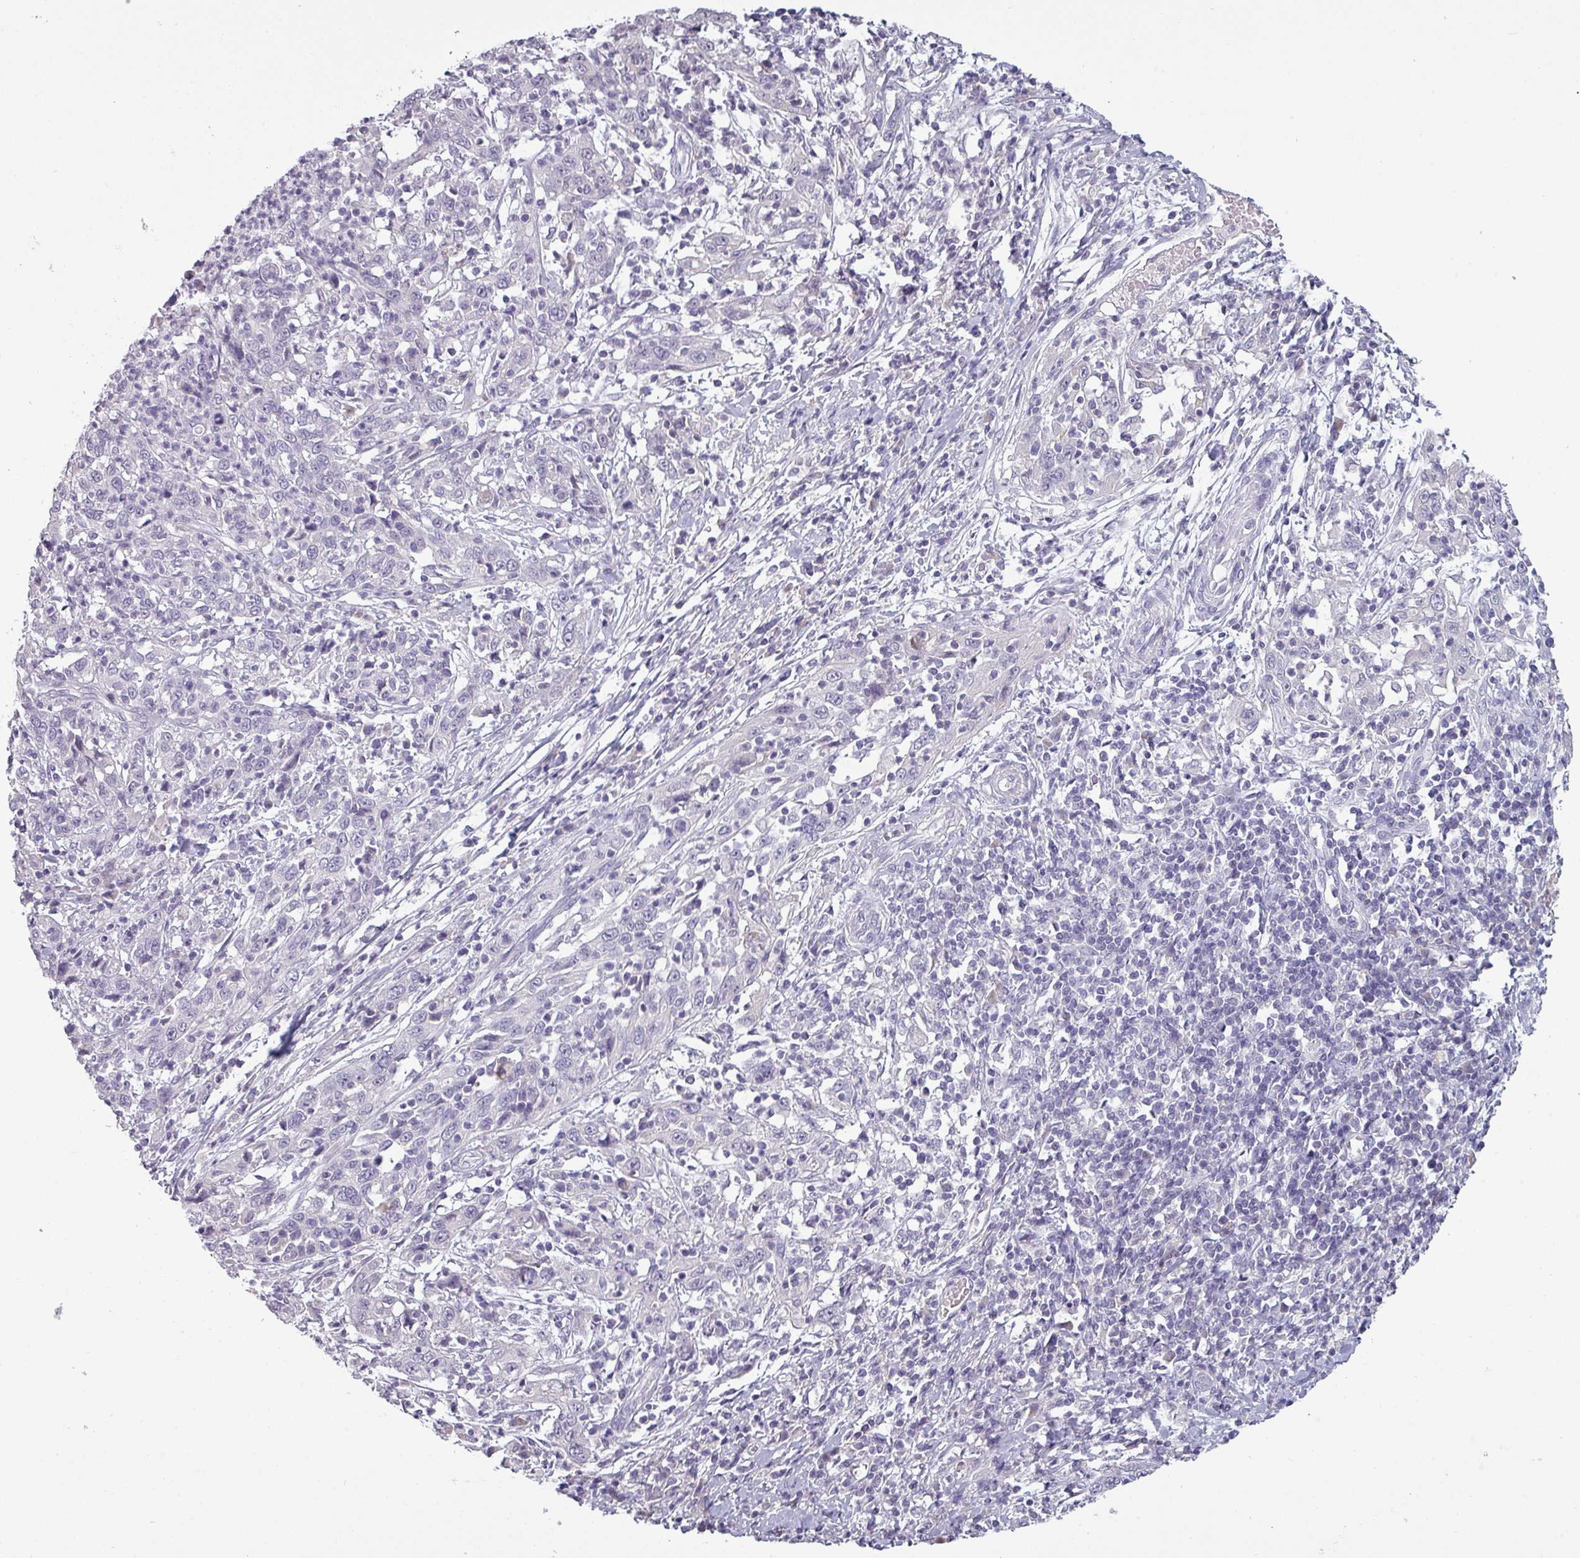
{"staining": {"intensity": "negative", "quantity": "none", "location": "none"}, "tissue": "cervical cancer", "cell_type": "Tumor cells", "image_type": "cancer", "snomed": [{"axis": "morphology", "description": "Squamous cell carcinoma, NOS"}, {"axis": "topography", "description": "Cervix"}], "caption": "Image shows no protein staining in tumor cells of cervical squamous cell carcinoma tissue.", "gene": "SLC26A9", "patient": {"sex": "female", "age": 46}}